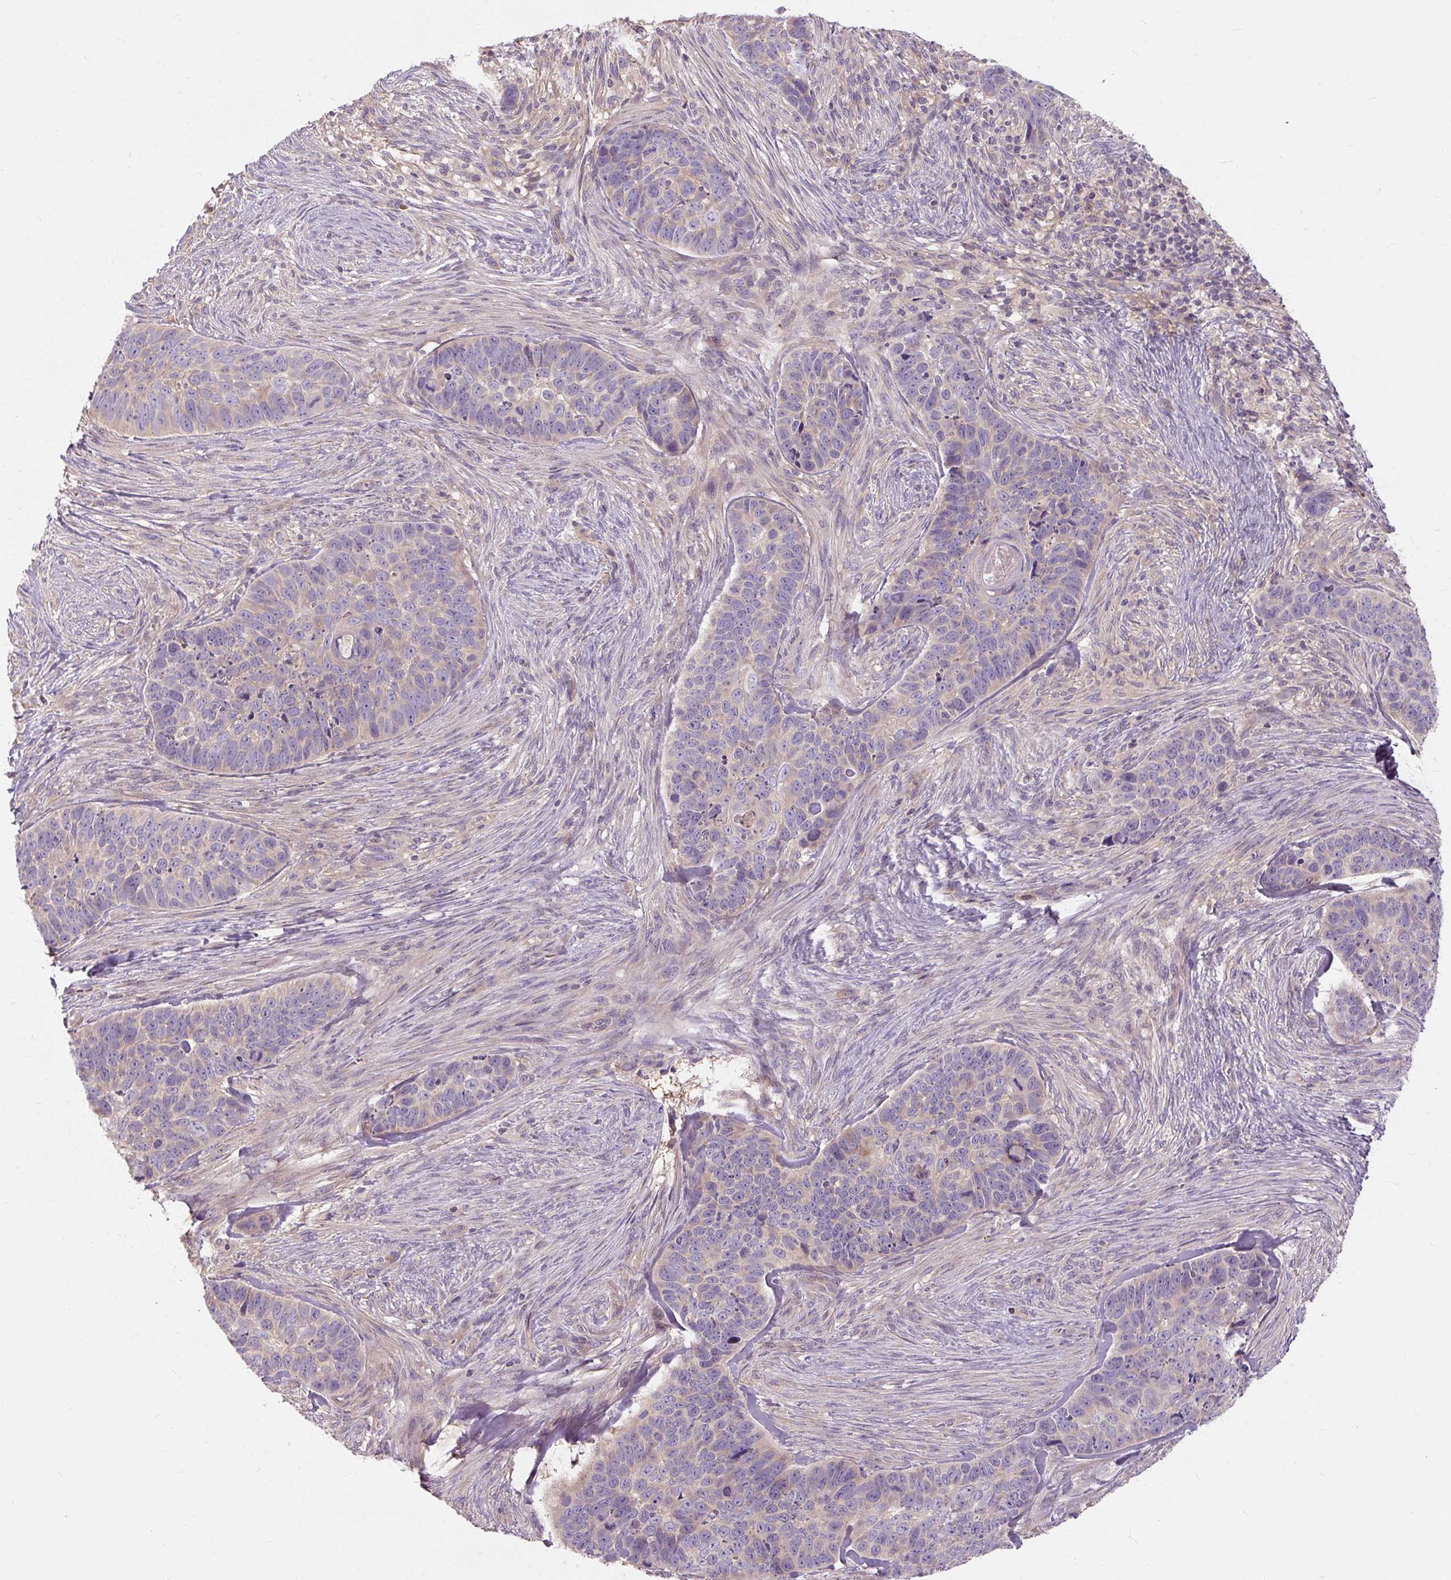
{"staining": {"intensity": "negative", "quantity": "none", "location": "none"}, "tissue": "skin cancer", "cell_type": "Tumor cells", "image_type": "cancer", "snomed": [{"axis": "morphology", "description": "Basal cell carcinoma"}, {"axis": "topography", "description": "Skin"}], "caption": "Human skin cancer (basal cell carcinoma) stained for a protein using immunohistochemistry demonstrates no expression in tumor cells.", "gene": "RB1CC1", "patient": {"sex": "female", "age": 82}}